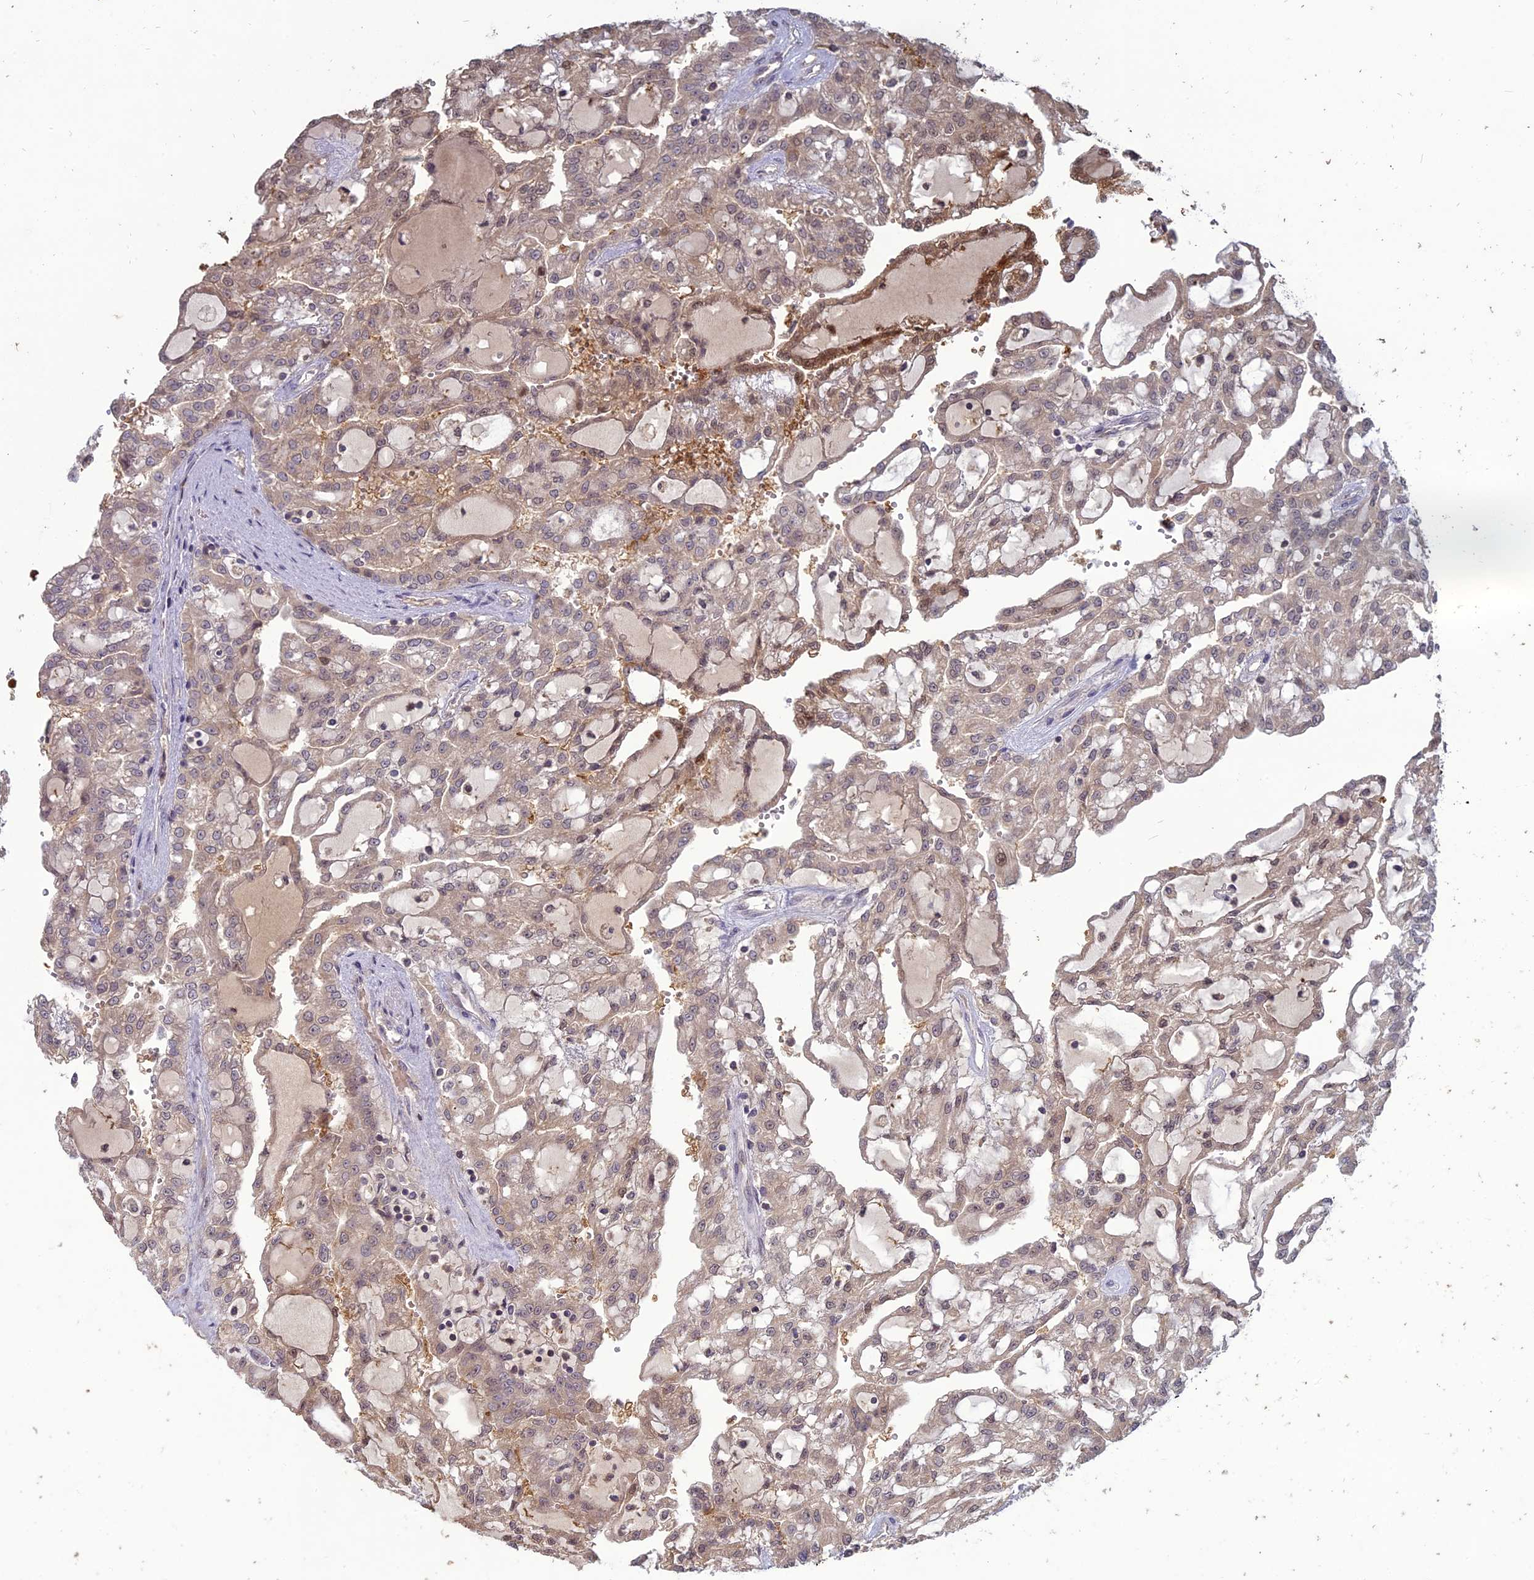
{"staining": {"intensity": "moderate", "quantity": "25%-75%", "location": "cytoplasmic/membranous,nuclear"}, "tissue": "renal cancer", "cell_type": "Tumor cells", "image_type": "cancer", "snomed": [{"axis": "morphology", "description": "Adenocarcinoma, NOS"}, {"axis": "topography", "description": "Kidney"}], "caption": "The image reveals staining of renal cancer, revealing moderate cytoplasmic/membranous and nuclear protein expression (brown color) within tumor cells.", "gene": "TMEM208", "patient": {"sex": "male", "age": 63}}